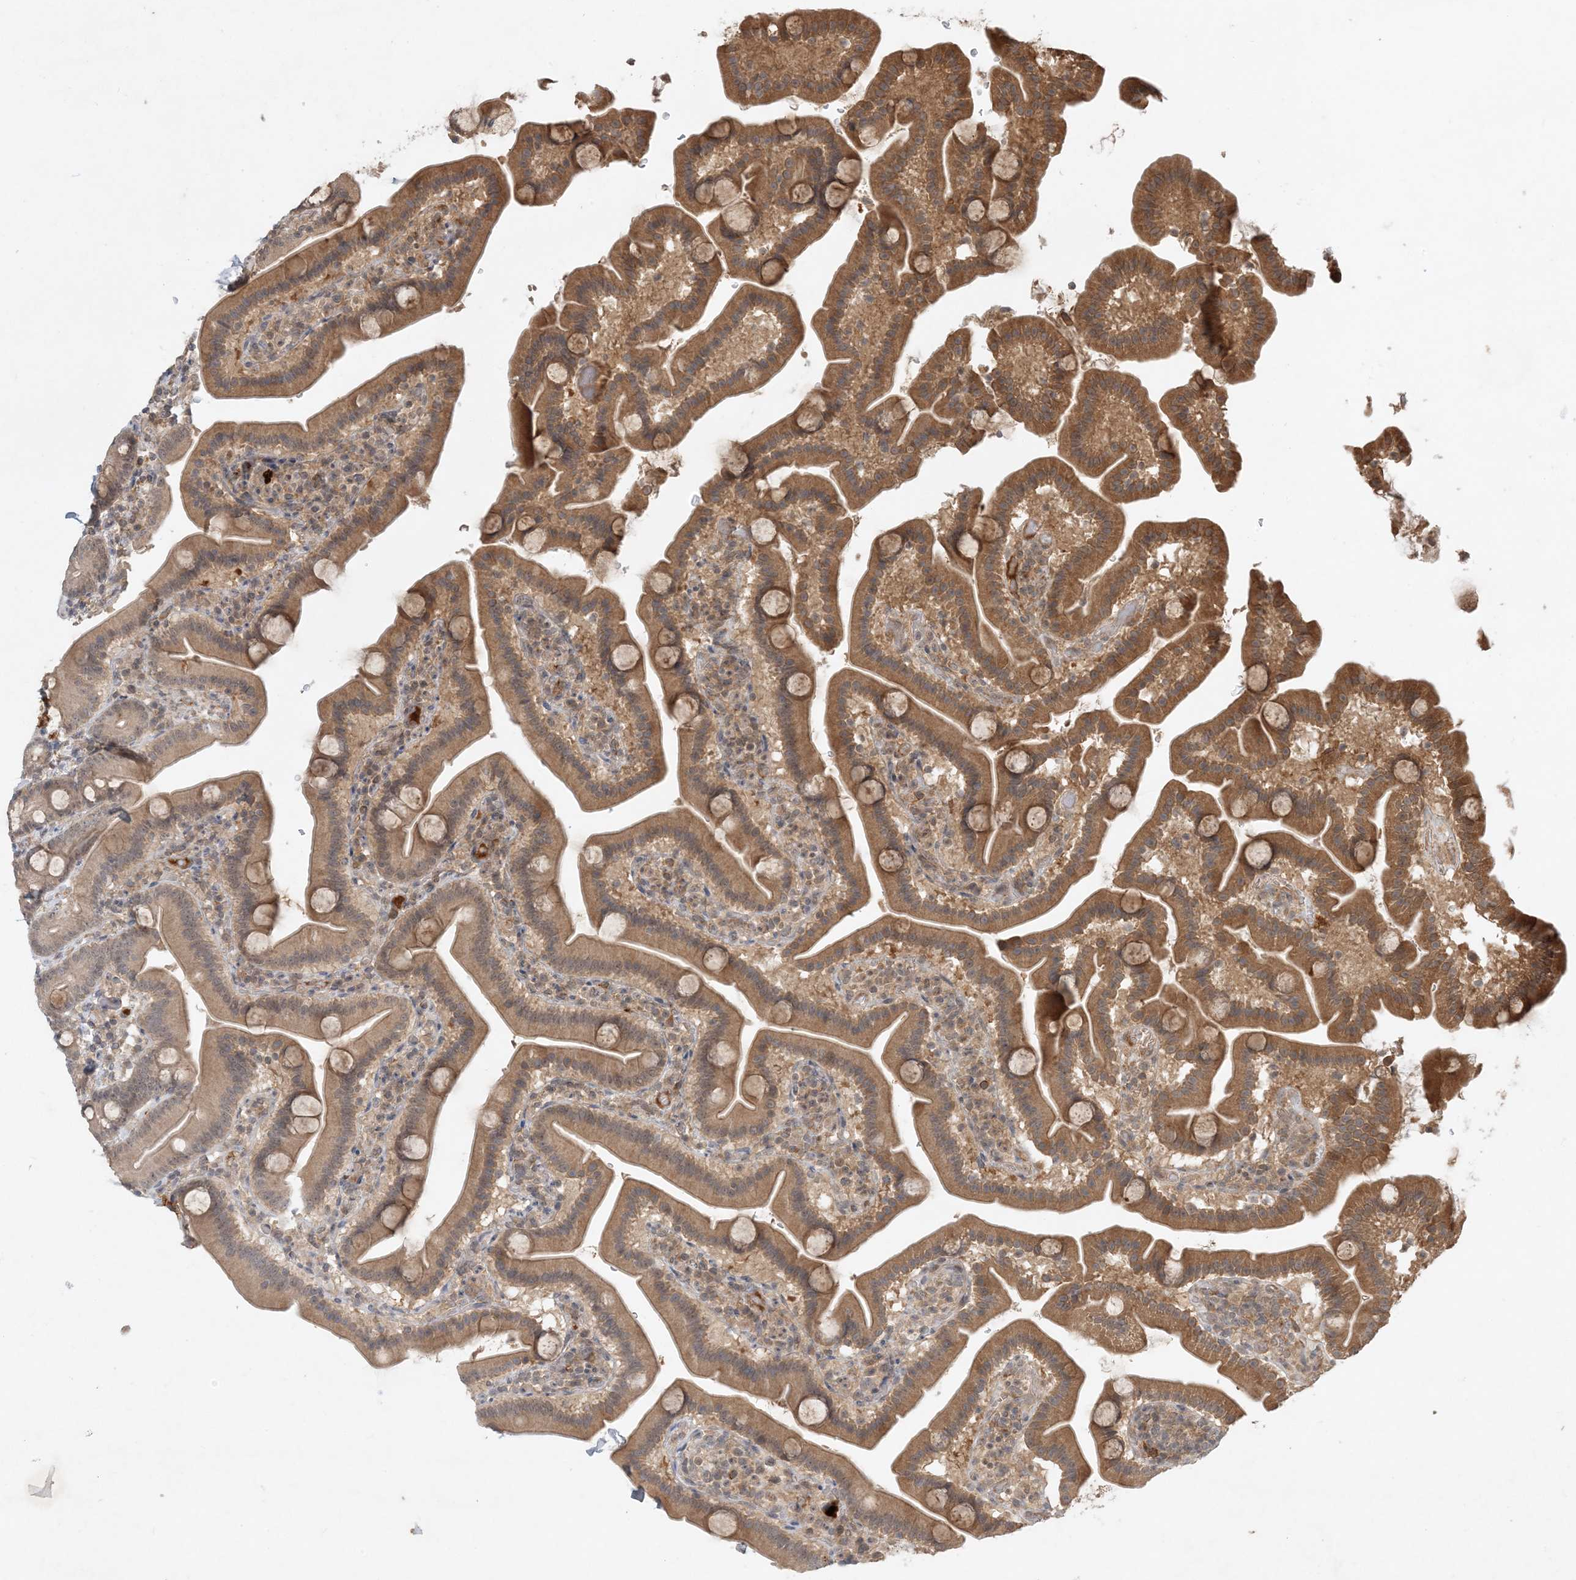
{"staining": {"intensity": "moderate", "quantity": ">75%", "location": "cytoplasmic/membranous"}, "tissue": "duodenum", "cell_type": "Glandular cells", "image_type": "normal", "snomed": [{"axis": "morphology", "description": "Normal tissue, NOS"}, {"axis": "topography", "description": "Duodenum"}], "caption": "IHC micrograph of unremarkable duodenum stained for a protein (brown), which demonstrates medium levels of moderate cytoplasmic/membranous expression in approximately >75% of glandular cells.", "gene": "ZCCHC4", "patient": {"sex": "male", "age": 55}}